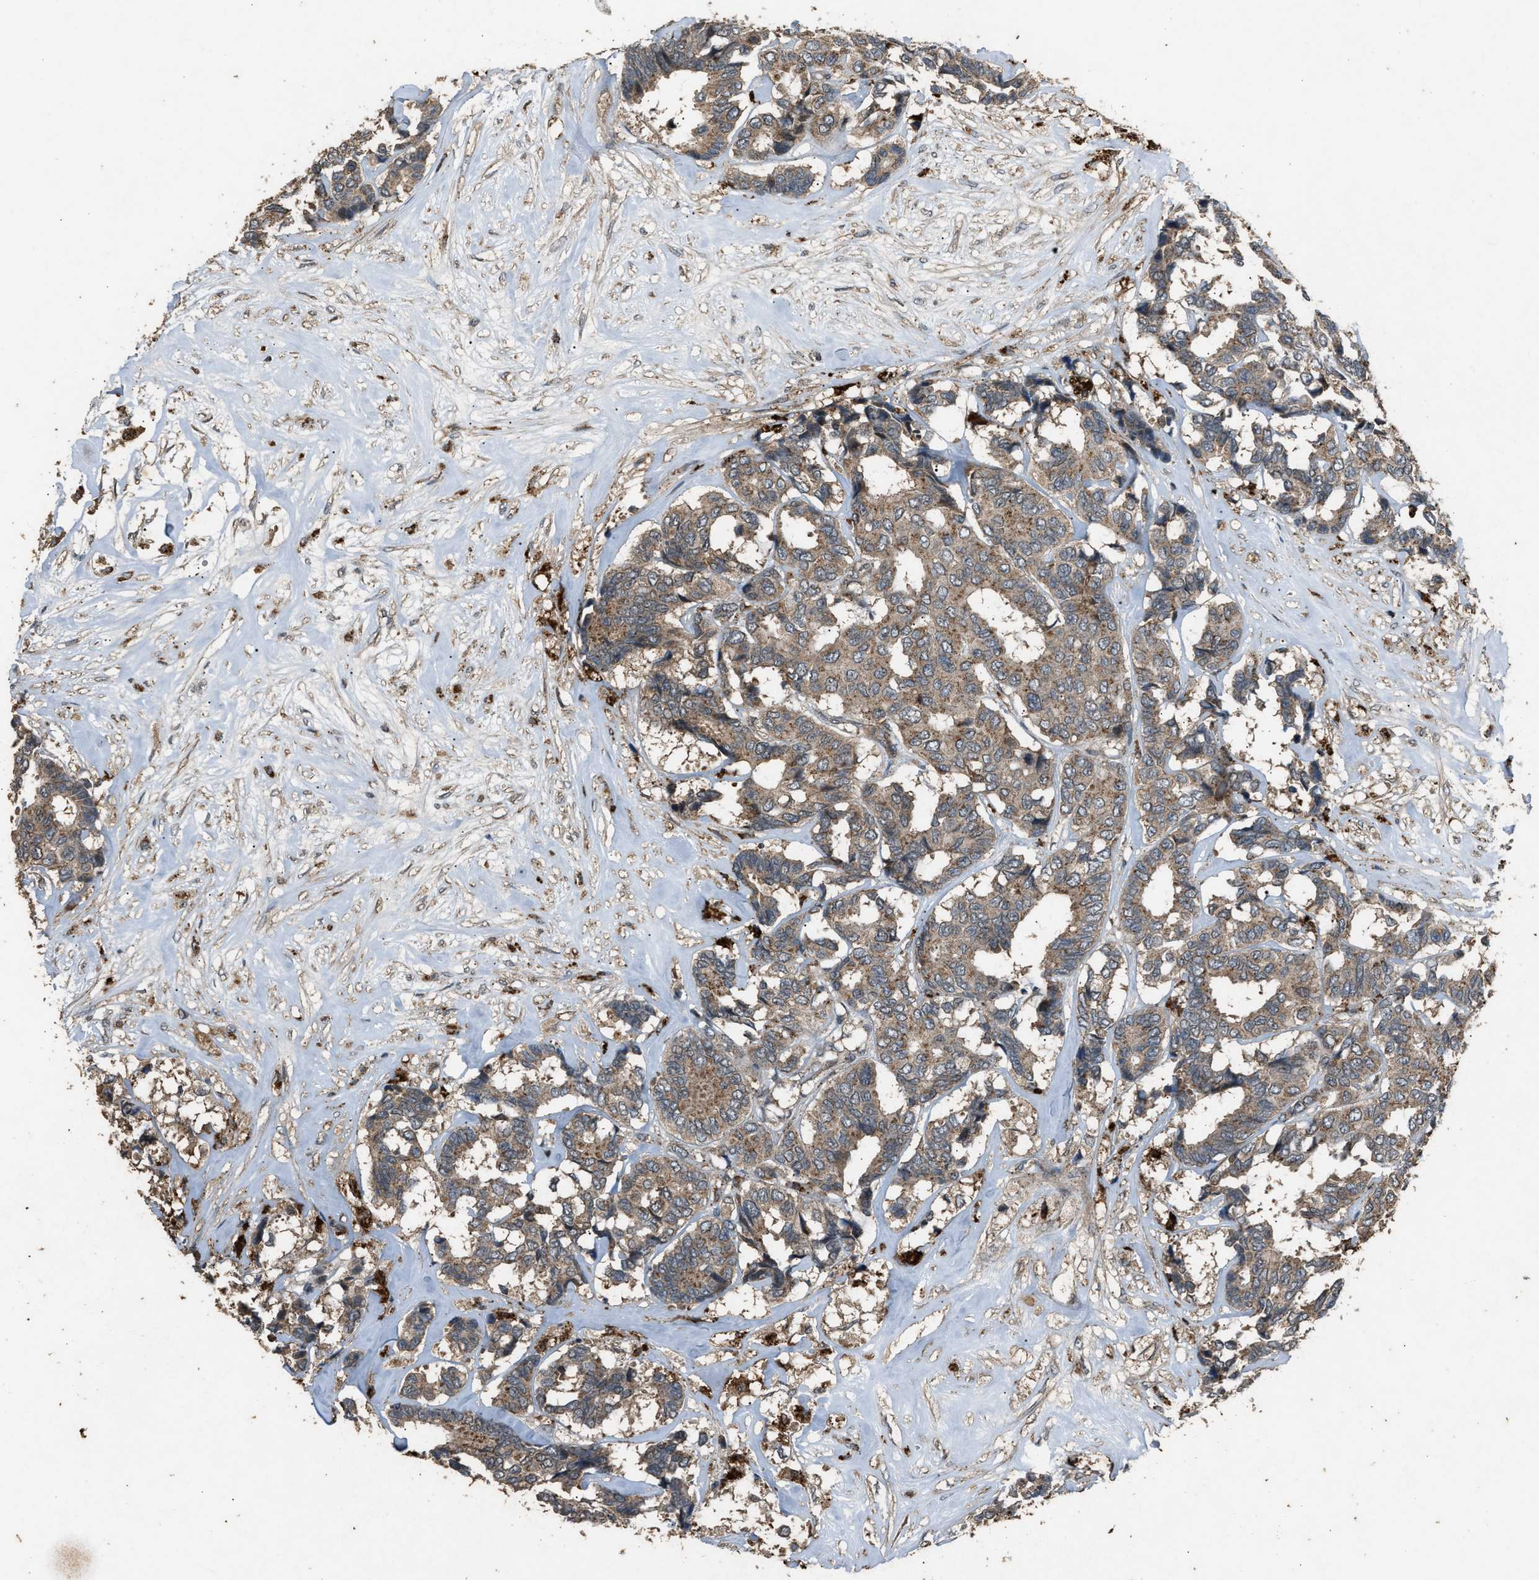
{"staining": {"intensity": "moderate", "quantity": ">75%", "location": "cytoplasmic/membranous"}, "tissue": "breast cancer", "cell_type": "Tumor cells", "image_type": "cancer", "snomed": [{"axis": "morphology", "description": "Duct carcinoma"}, {"axis": "topography", "description": "Breast"}], "caption": "DAB (3,3'-diaminobenzidine) immunohistochemical staining of breast cancer (infiltrating ductal carcinoma) displays moderate cytoplasmic/membranous protein expression in about >75% of tumor cells.", "gene": "PSMD1", "patient": {"sex": "female", "age": 87}}